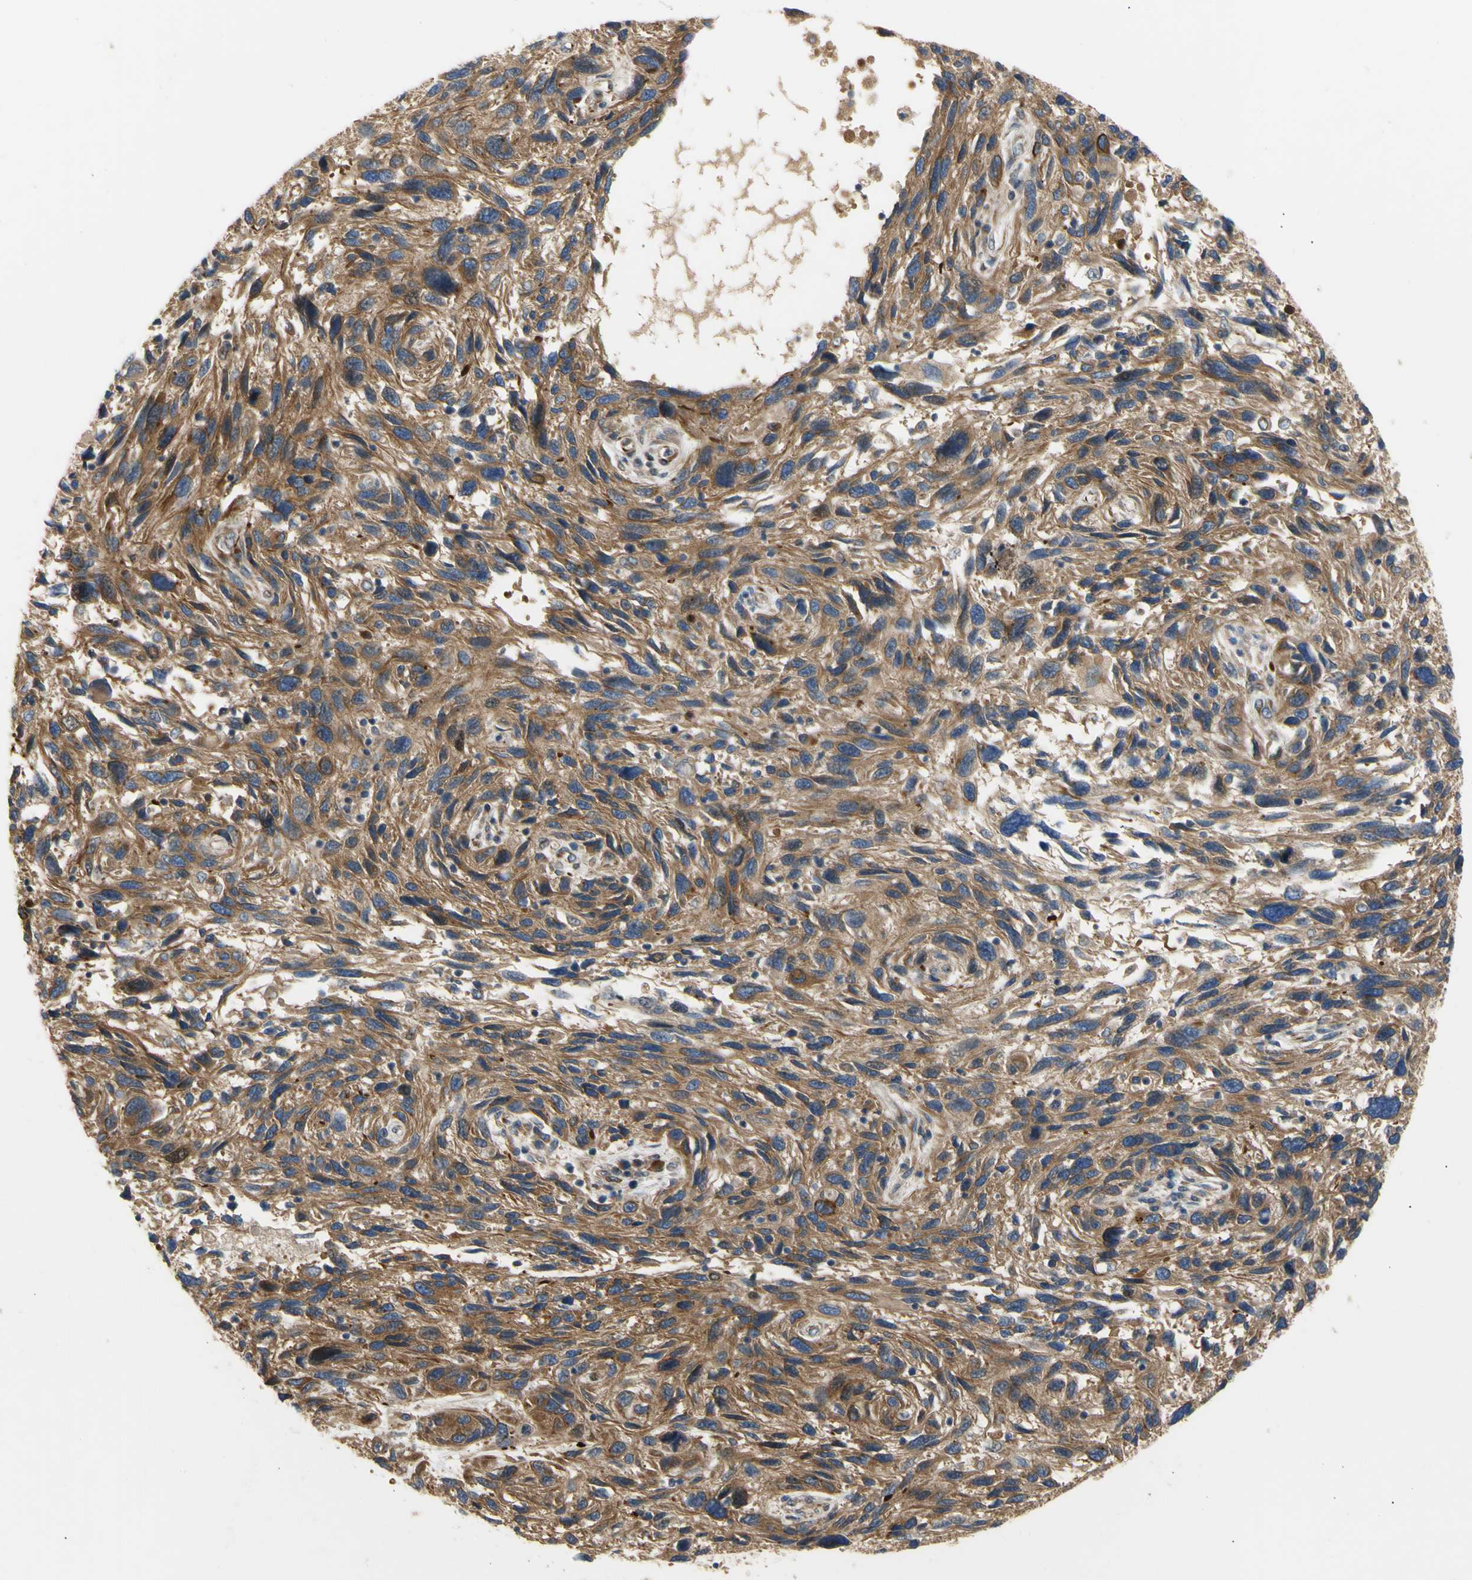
{"staining": {"intensity": "moderate", "quantity": ">75%", "location": "cytoplasmic/membranous"}, "tissue": "melanoma", "cell_type": "Tumor cells", "image_type": "cancer", "snomed": [{"axis": "morphology", "description": "Malignant melanoma, NOS"}, {"axis": "topography", "description": "Skin"}], "caption": "Protein analysis of malignant melanoma tissue shows moderate cytoplasmic/membranous staining in approximately >75% of tumor cells.", "gene": "TUBG2", "patient": {"sex": "male", "age": 53}}